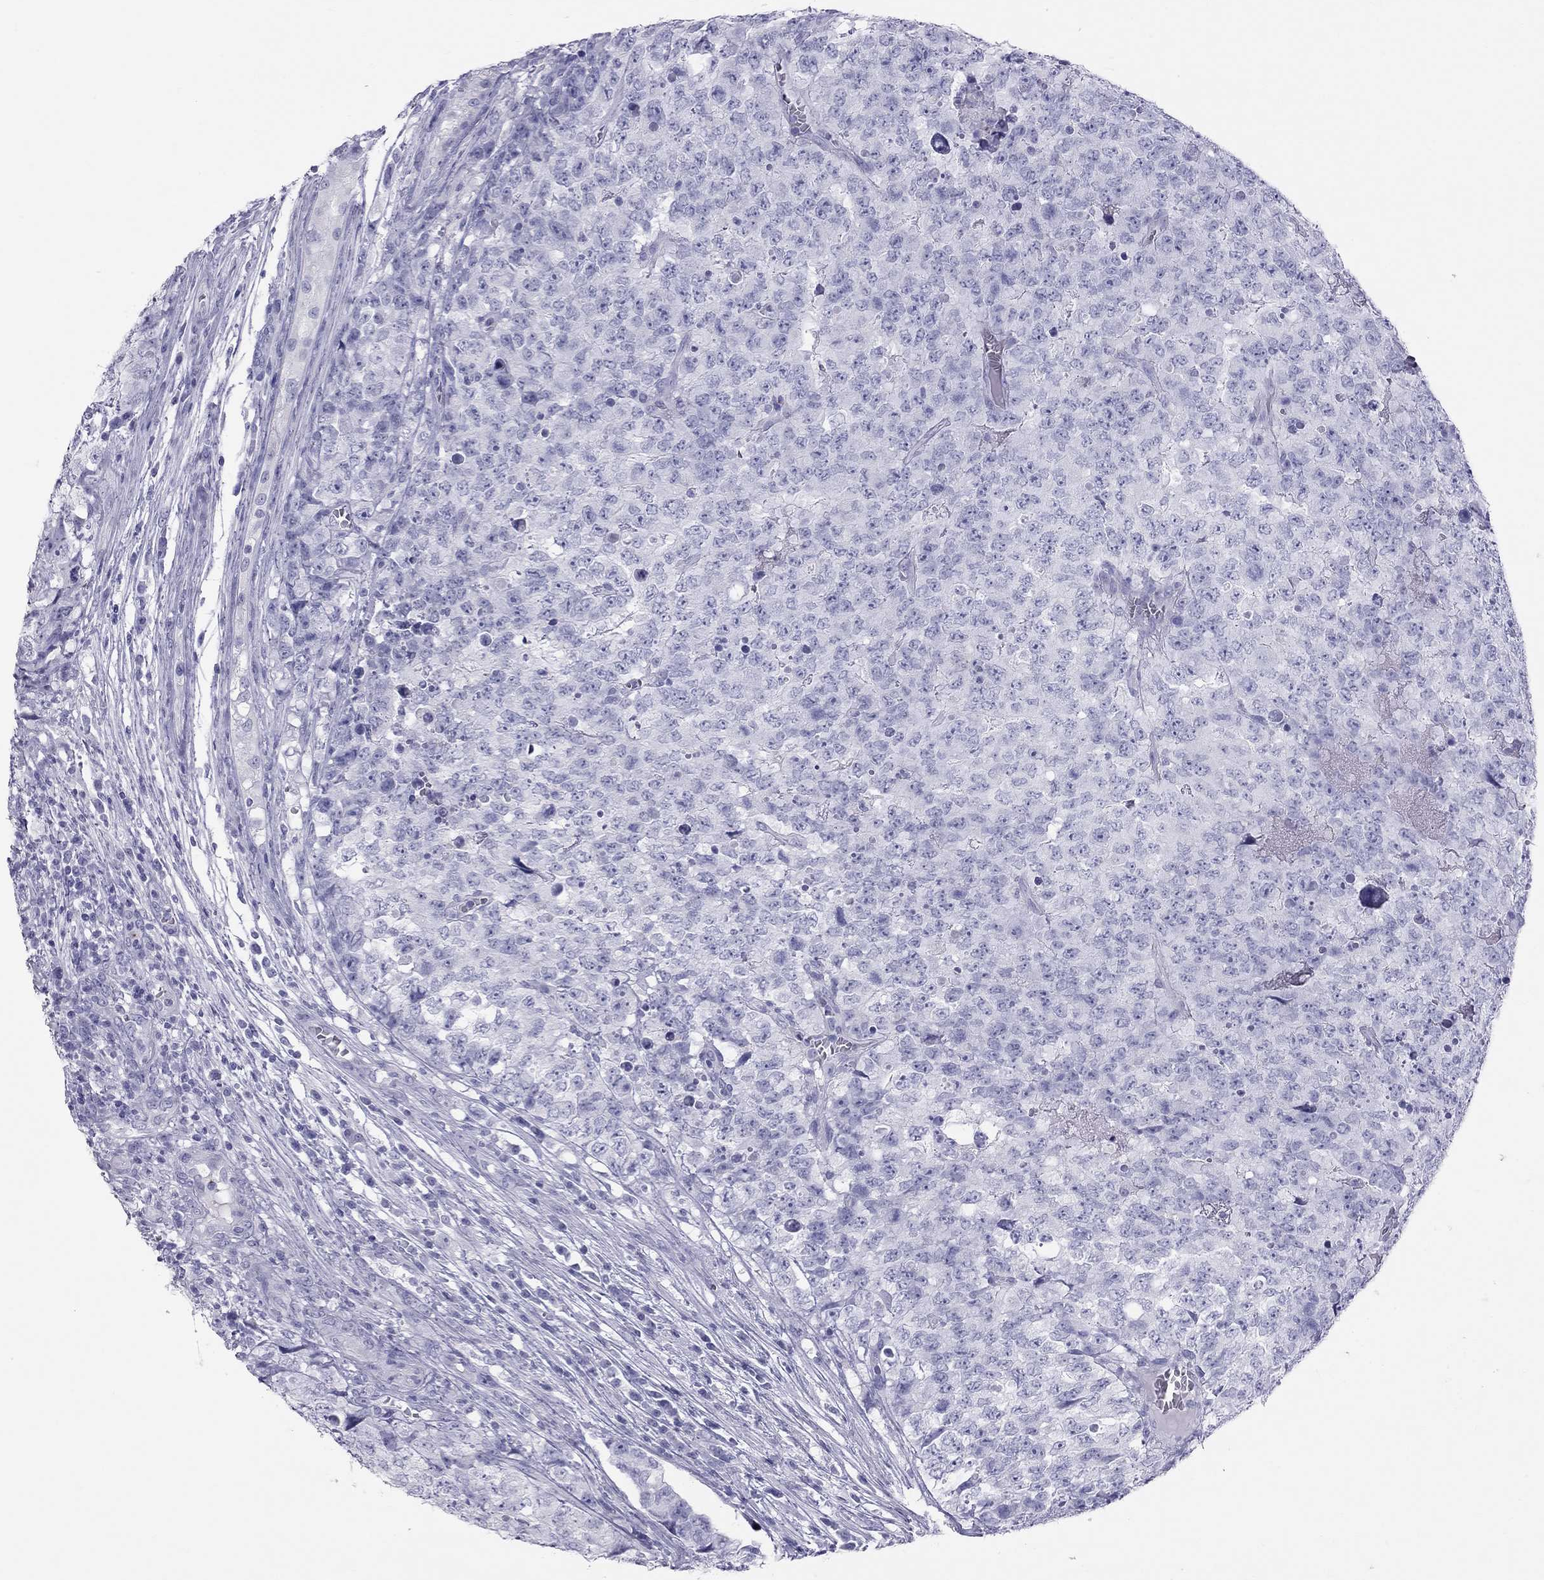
{"staining": {"intensity": "negative", "quantity": "none", "location": "none"}, "tissue": "testis cancer", "cell_type": "Tumor cells", "image_type": "cancer", "snomed": [{"axis": "morphology", "description": "Carcinoma, Embryonal, NOS"}, {"axis": "topography", "description": "Testis"}], "caption": "DAB (3,3'-diaminobenzidine) immunohistochemical staining of testis cancer displays no significant positivity in tumor cells.", "gene": "TRPM3", "patient": {"sex": "male", "age": 23}}